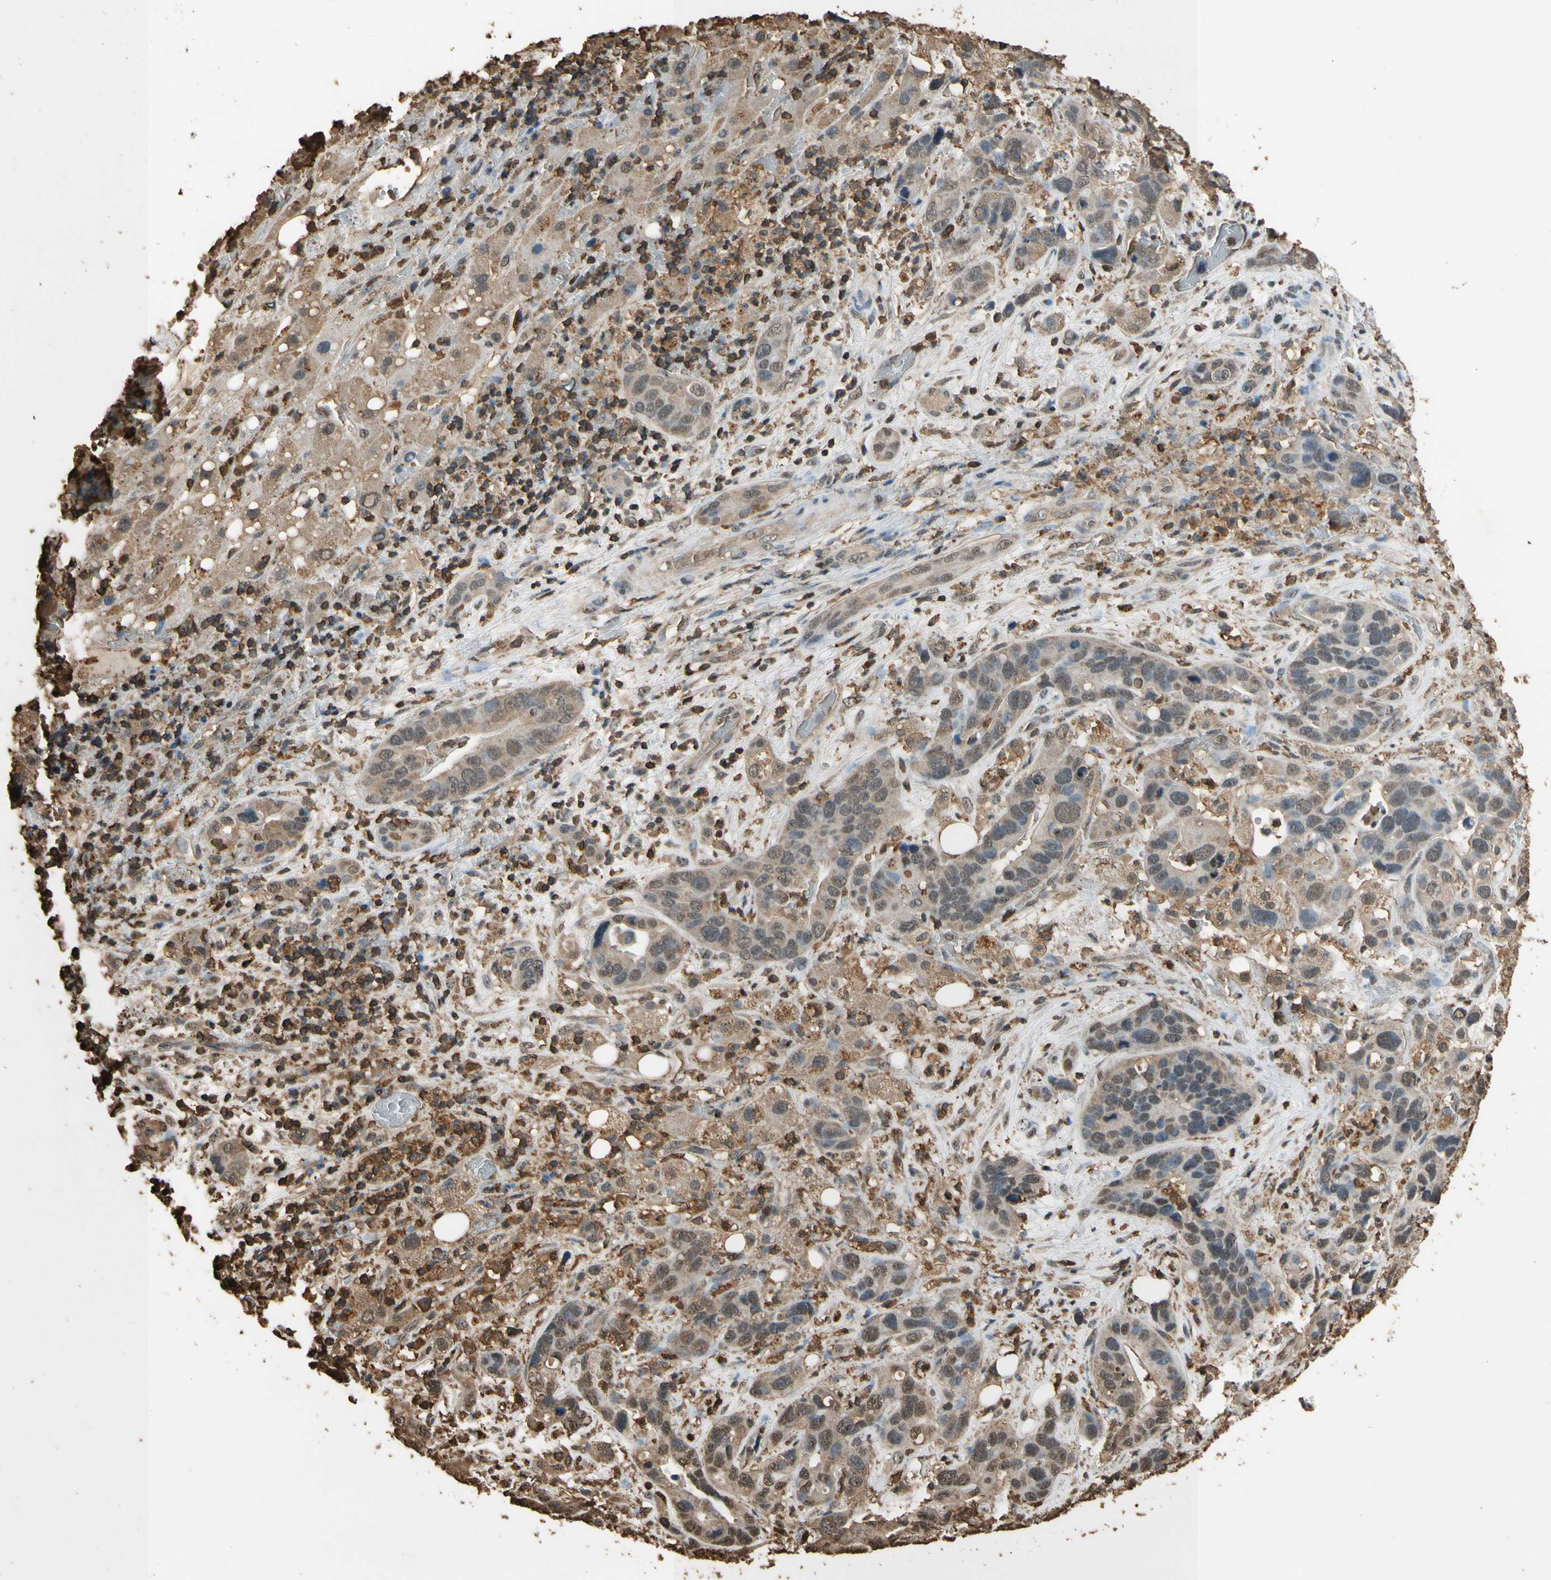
{"staining": {"intensity": "moderate", "quantity": ">75%", "location": "cytoplasmic/membranous,nuclear"}, "tissue": "liver cancer", "cell_type": "Tumor cells", "image_type": "cancer", "snomed": [{"axis": "morphology", "description": "Cholangiocarcinoma"}, {"axis": "topography", "description": "Liver"}], "caption": "DAB immunohistochemical staining of liver cancer reveals moderate cytoplasmic/membranous and nuclear protein staining in about >75% of tumor cells.", "gene": "TNFSF13B", "patient": {"sex": "female", "age": 65}}